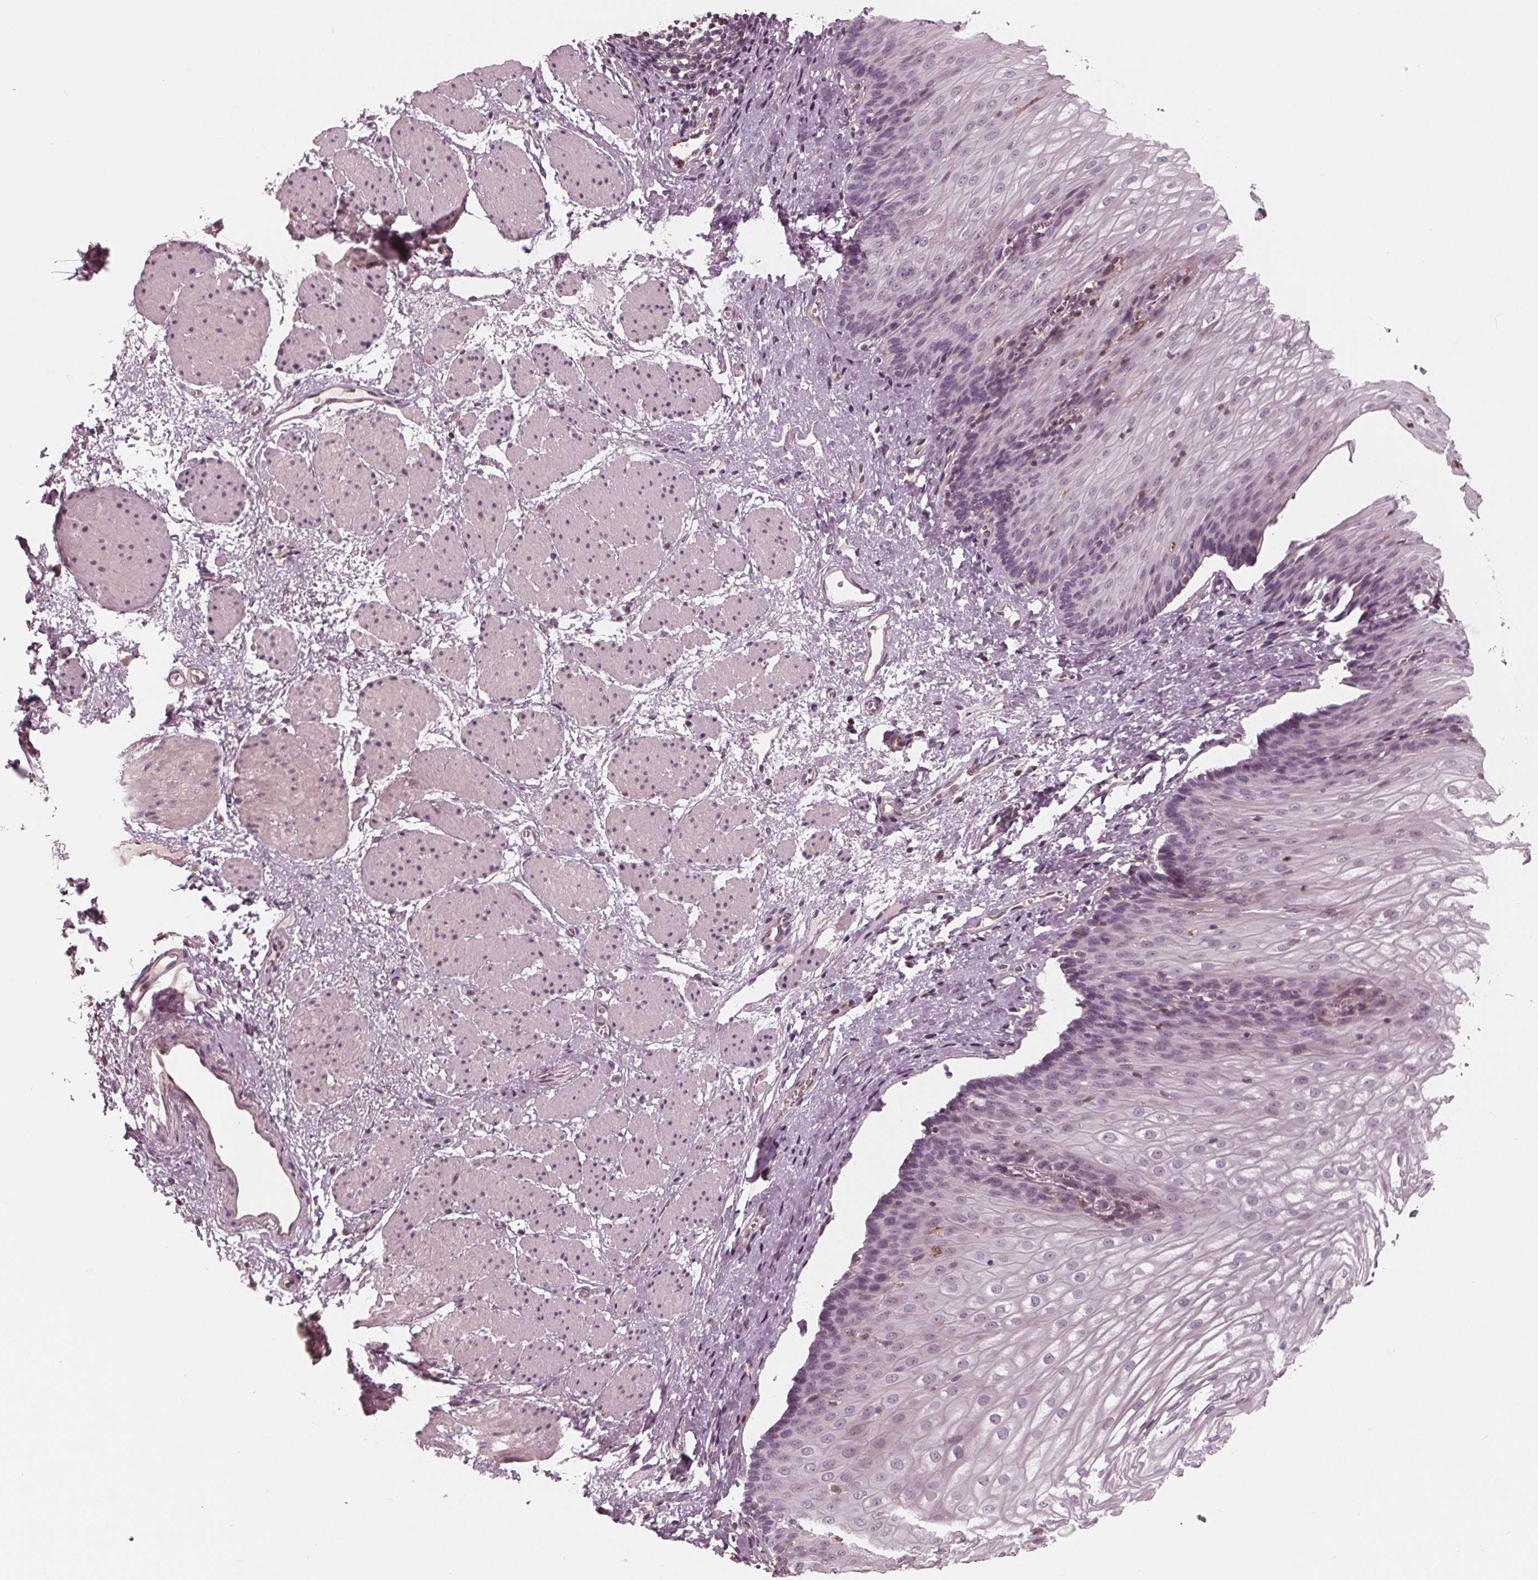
{"staining": {"intensity": "negative", "quantity": "none", "location": "none"}, "tissue": "esophagus", "cell_type": "Squamous epithelial cells", "image_type": "normal", "snomed": [{"axis": "morphology", "description": "Normal tissue, NOS"}, {"axis": "topography", "description": "Esophagus"}], "caption": "The micrograph reveals no significant expression in squamous epithelial cells of esophagus. Brightfield microscopy of IHC stained with DAB (3,3'-diaminobenzidine) (brown) and hematoxylin (blue), captured at high magnification.", "gene": "ING3", "patient": {"sex": "male", "age": 62}}